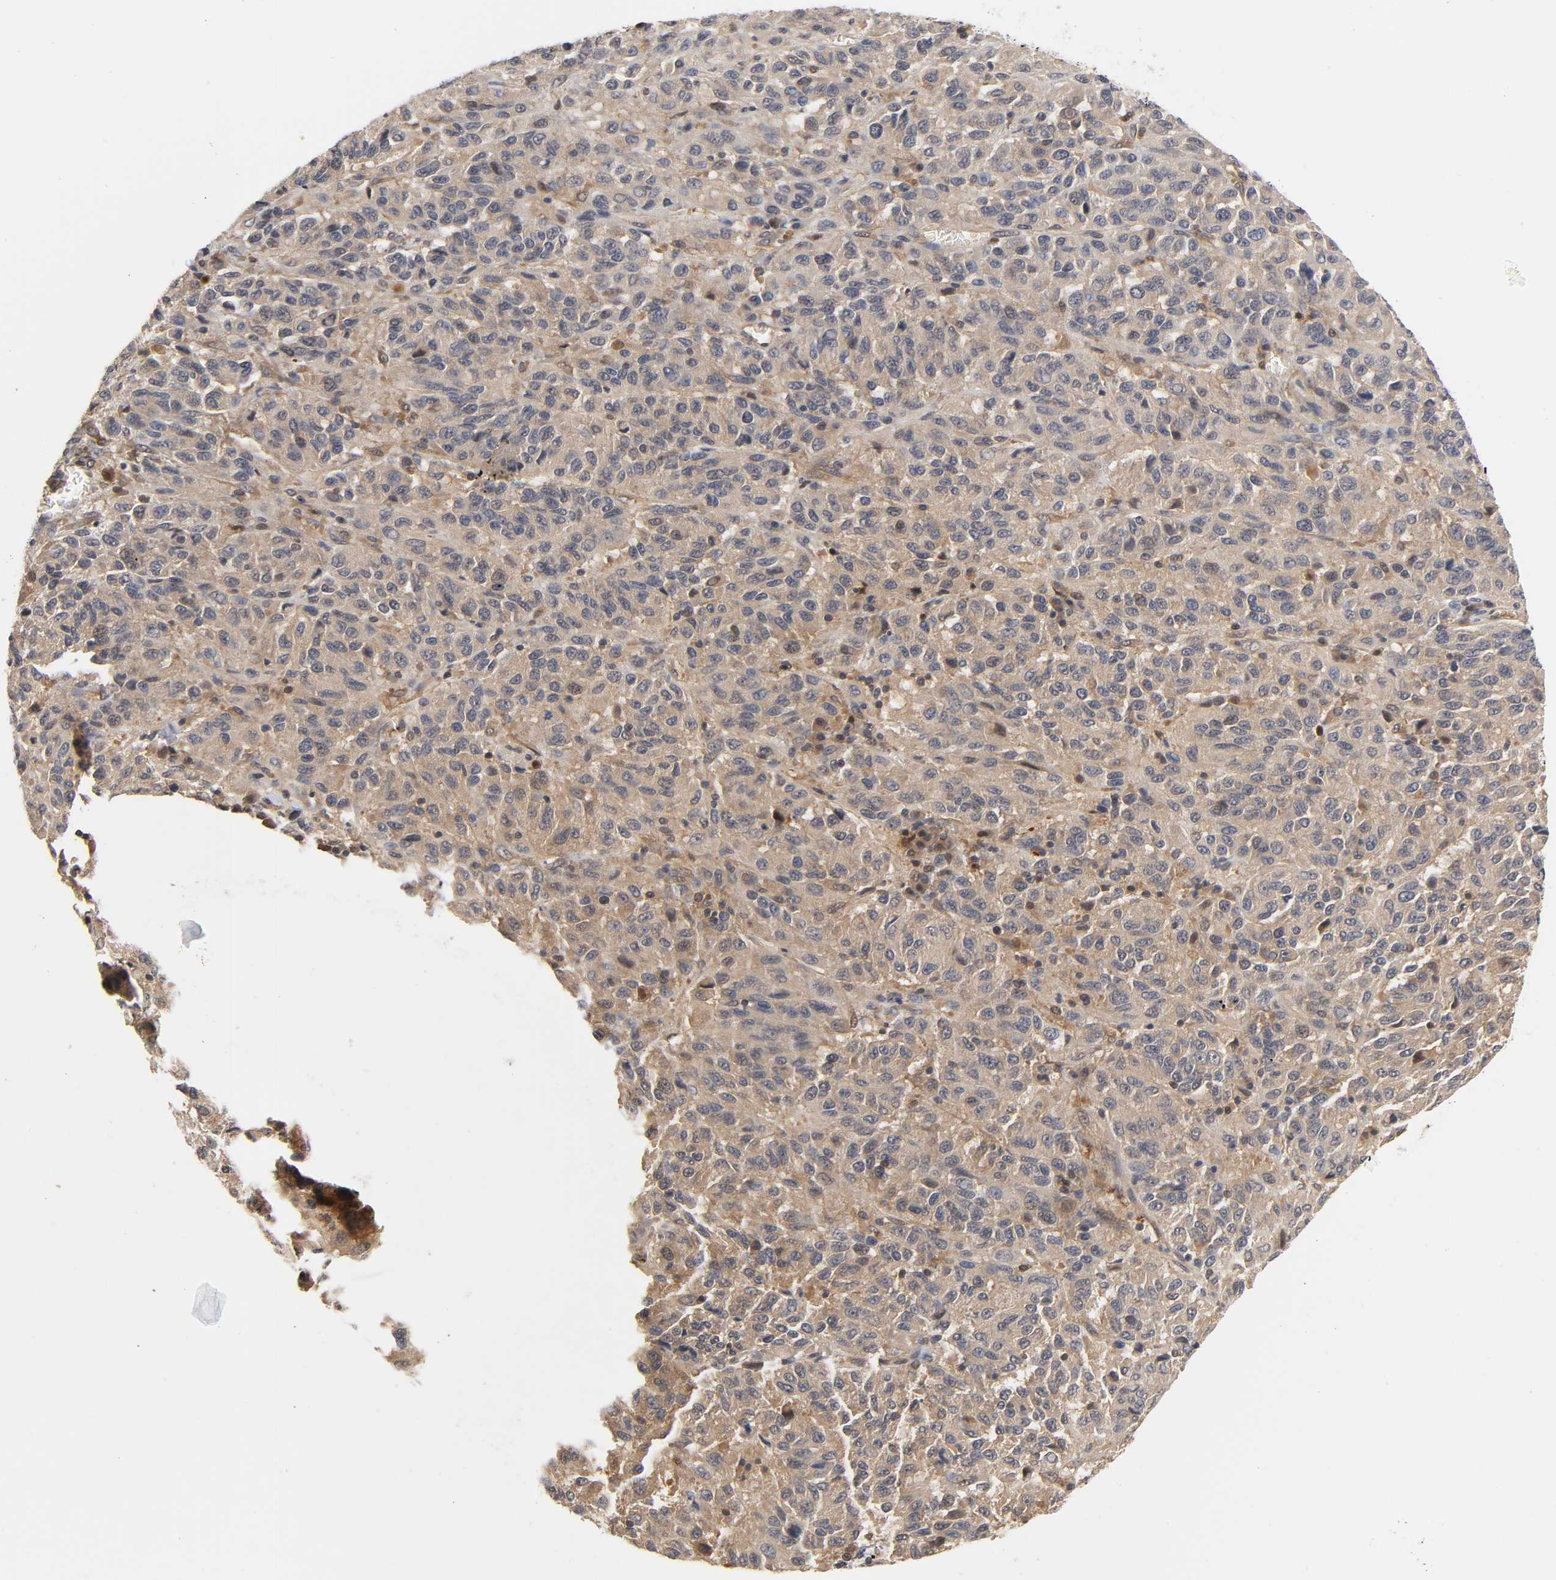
{"staining": {"intensity": "weak", "quantity": ">75%", "location": "cytoplasmic/membranous"}, "tissue": "melanoma", "cell_type": "Tumor cells", "image_type": "cancer", "snomed": [{"axis": "morphology", "description": "Malignant melanoma, Metastatic site"}, {"axis": "topography", "description": "Lung"}], "caption": "IHC (DAB) staining of human malignant melanoma (metastatic site) exhibits weak cytoplasmic/membranous protein expression in approximately >75% of tumor cells. Nuclei are stained in blue.", "gene": "PDE5A", "patient": {"sex": "male", "age": 64}}